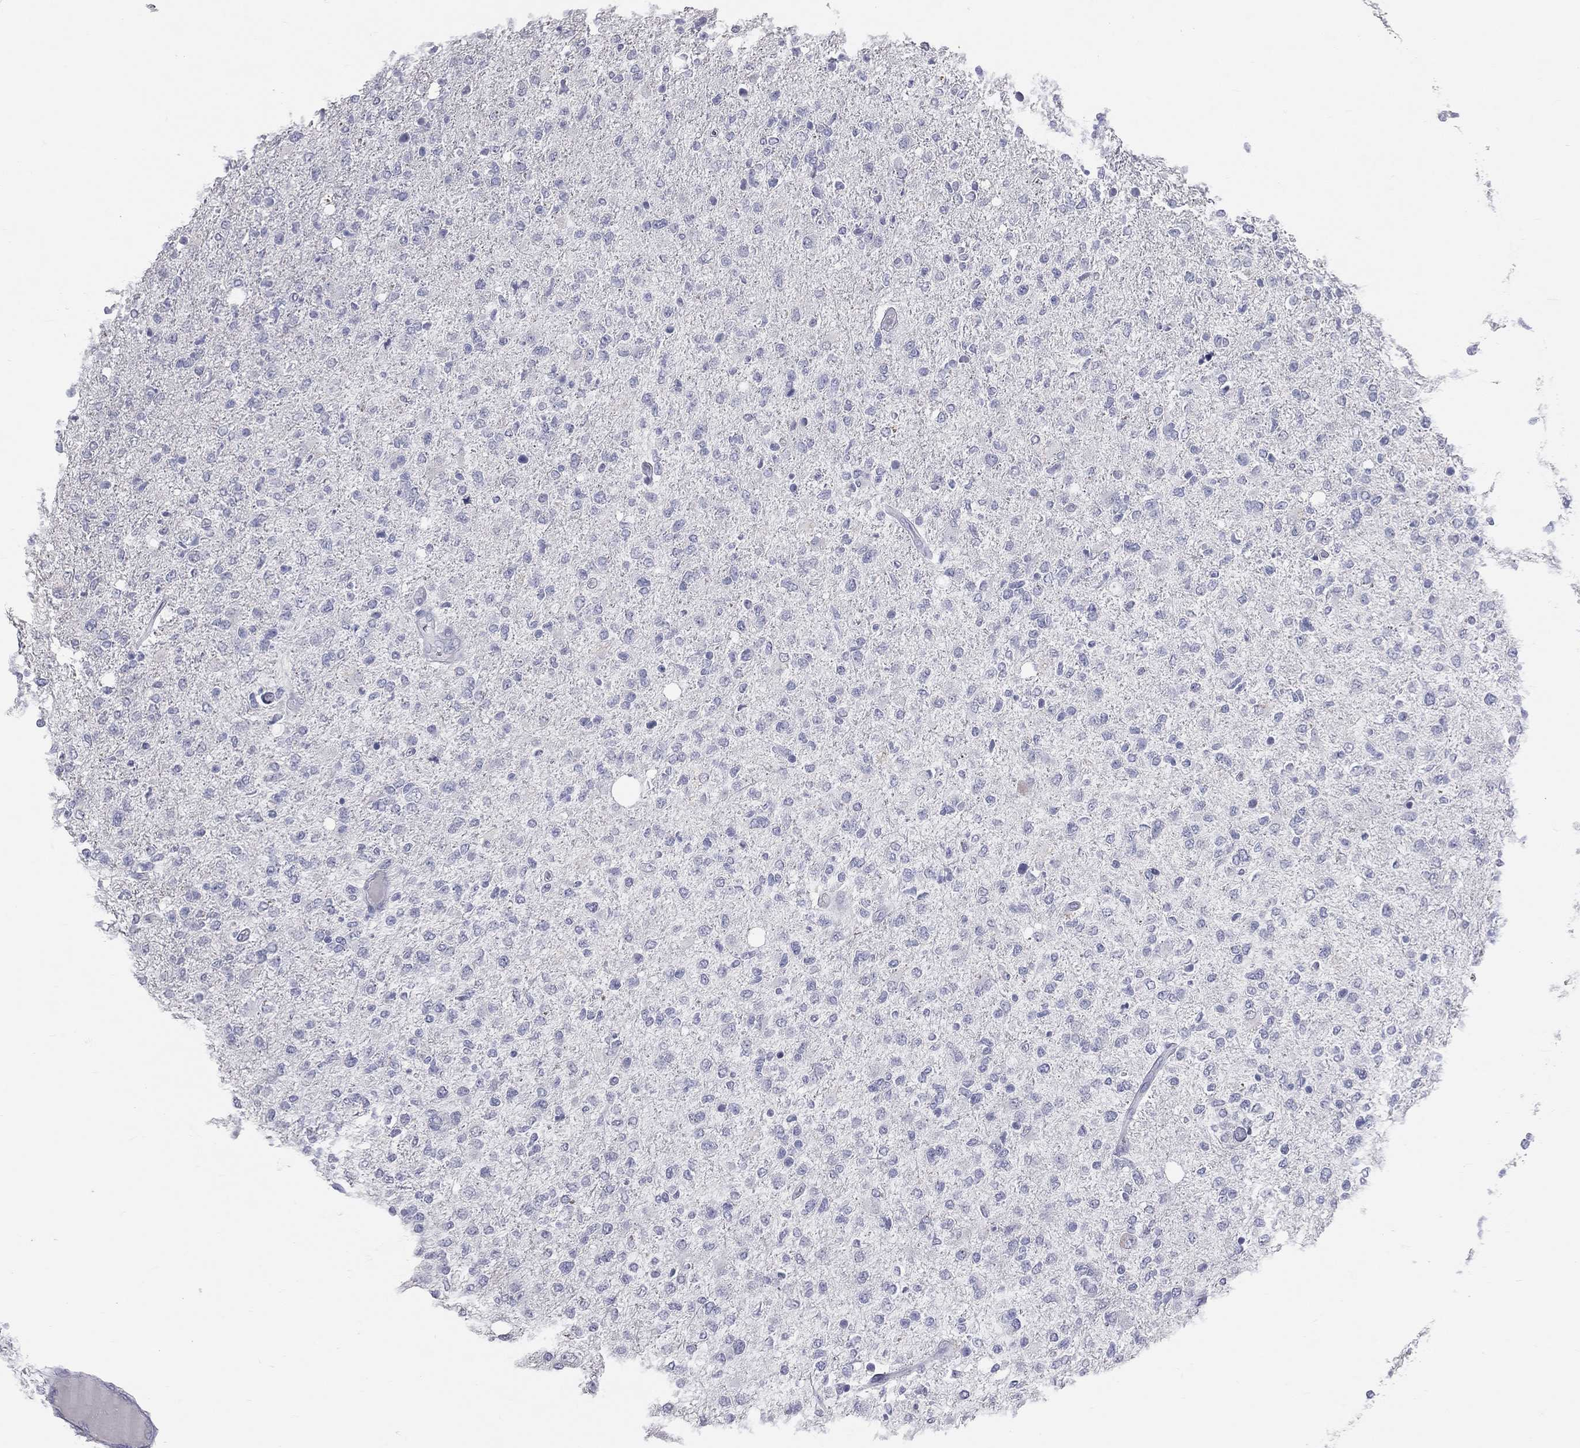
{"staining": {"intensity": "negative", "quantity": "none", "location": "none"}, "tissue": "glioma", "cell_type": "Tumor cells", "image_type": "cancer", "snomed": [{"axis": "morphology", "description": "Glioma, malignant, High grade"}, {"axis": "topography", "description": "Cerebral cortex"}], "caption": "Immunohistochemical staining of human glioma reveals no significant staining in tumor cells.", "gene": "TFPI2", "patient": {"sex": "male", "age": 70}}